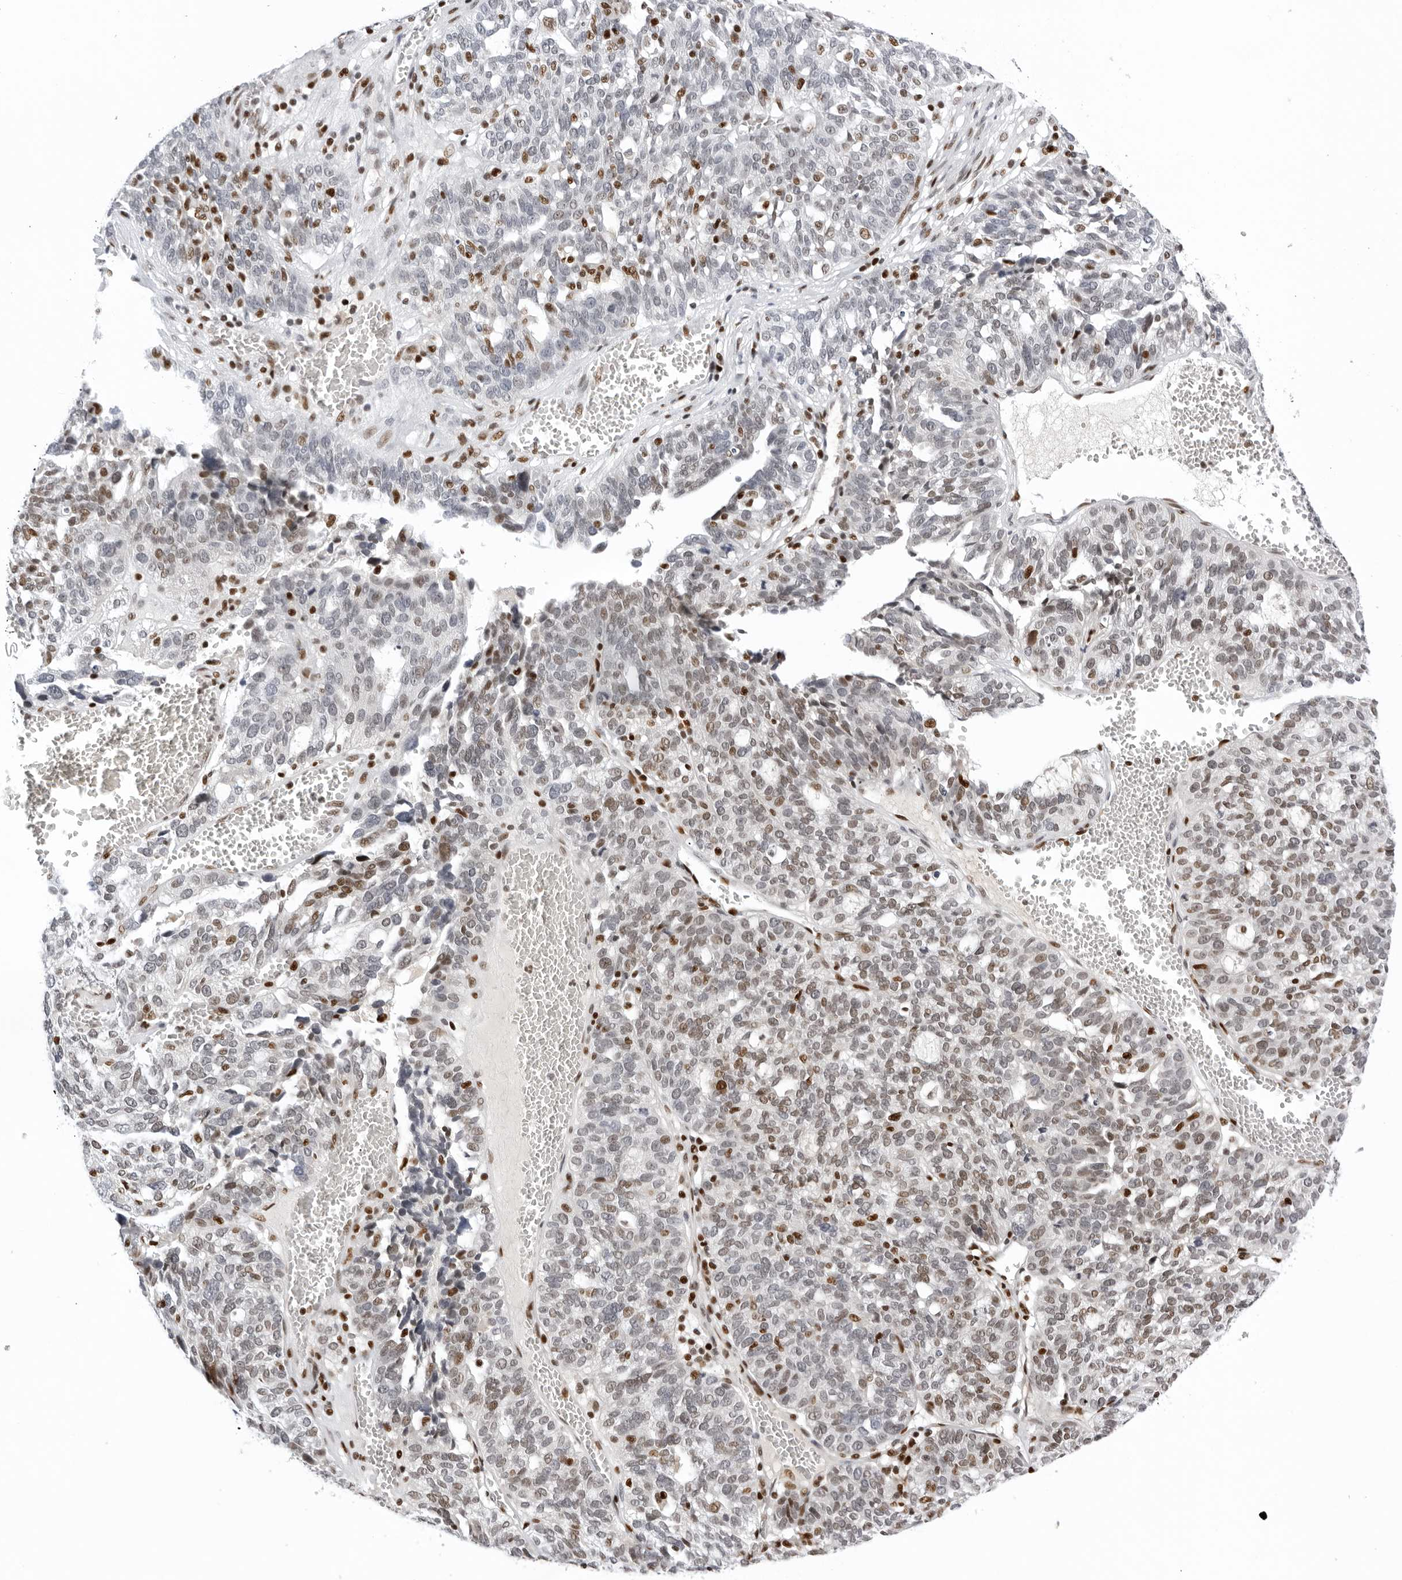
{"staining": {"intensity": "moderate", "quantity": "<25%", "location": "nuclear"}, "tissue": "ovarian cancer", "cell_type": "Tumor cells", "image_type": "cancer", "snomed": [{"axis": "morphology", "description": "Cystadenocarcinoma, serous, NOS"}, {"axis": "topography", "description": "Ovary"}], "caption": "Immunohistochemistry micrograph of human ovarian serous cystadenocarcinoma stained for a protein (brown), which displays low levels of moderate nuclear expression in approximately <25% of tumor cells.", "gene": "OGG1", "patient": {"sex": "female", "age": 59}}